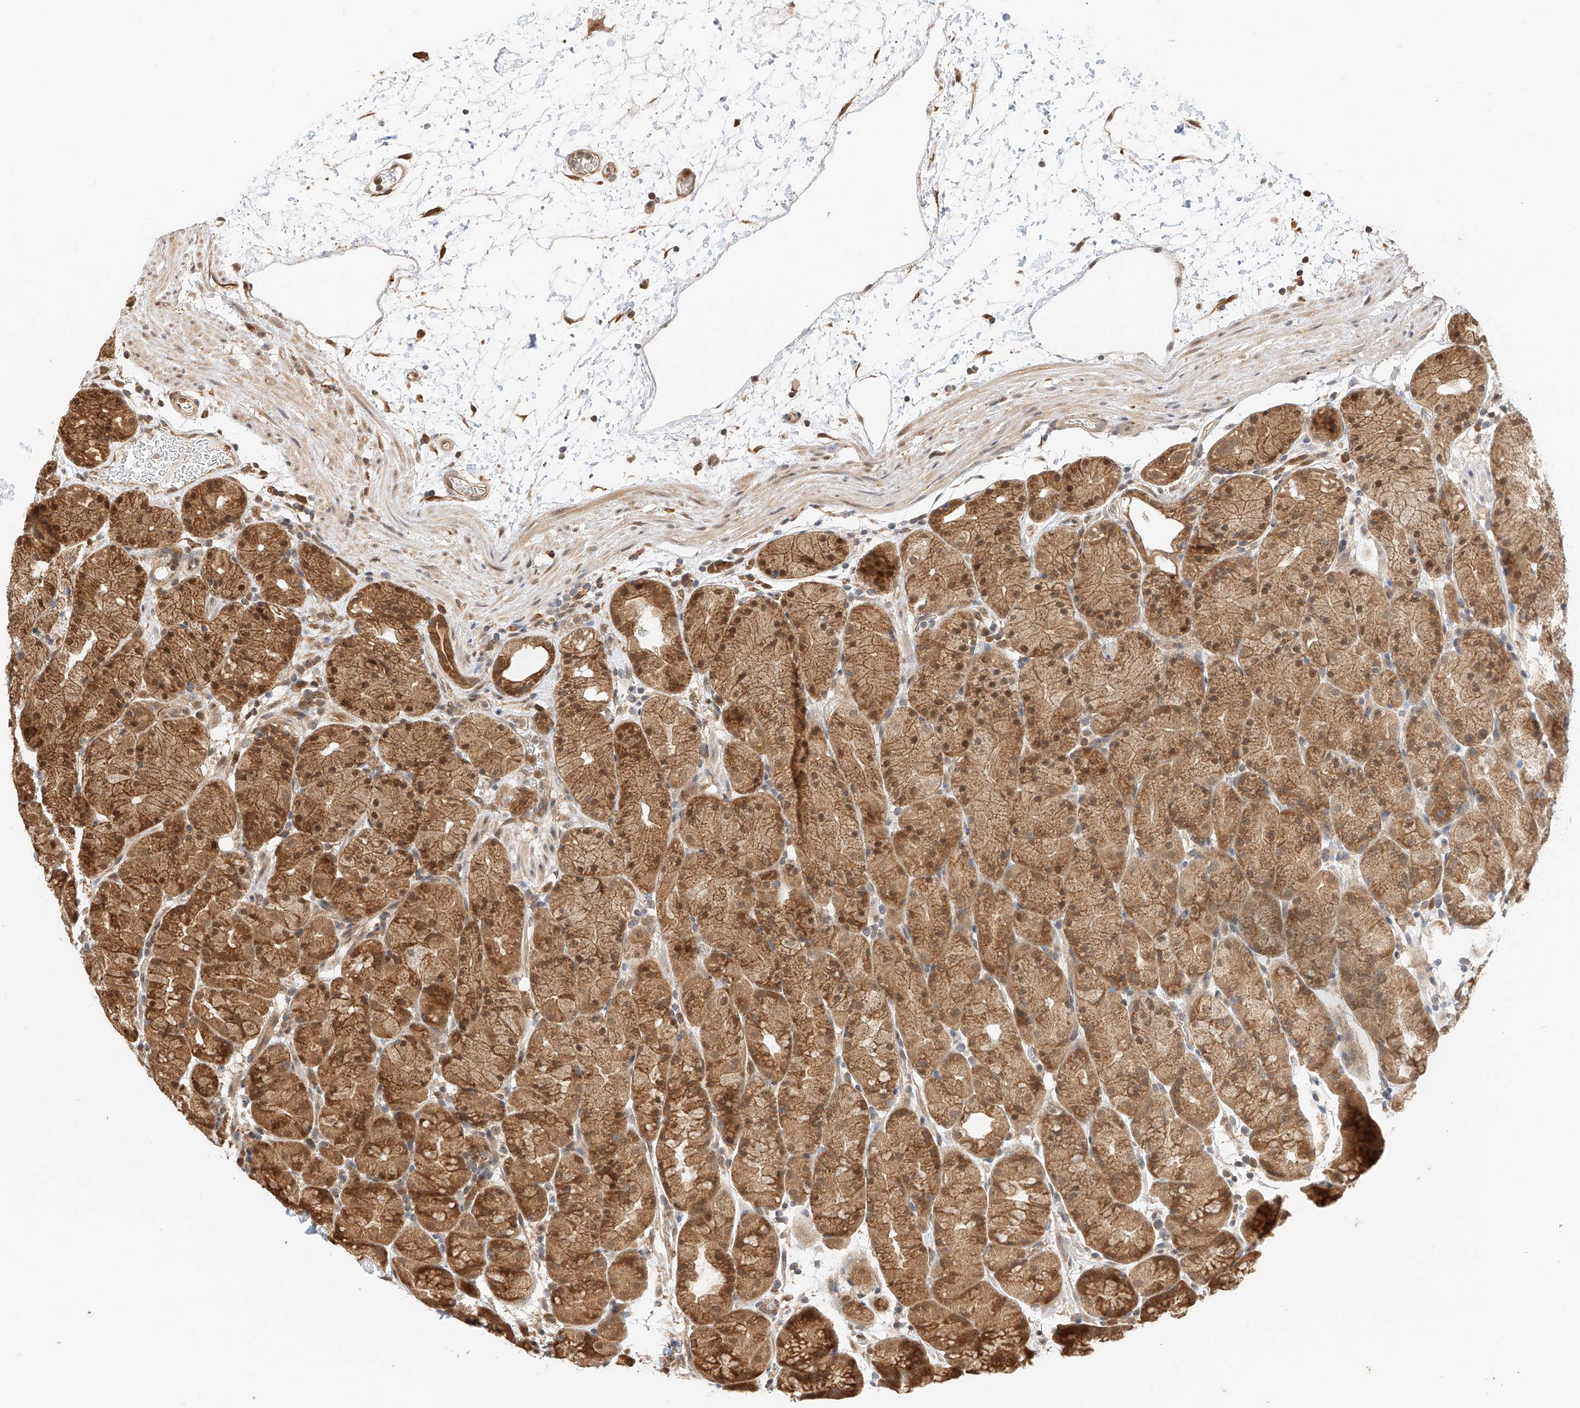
{"staining": {"intensity": "moderate", "quantity": ">75%", "location": "cytoplasmic/membranous,nuclear"}, "tissue": "stomach", "cell_type": "Glandular cells", "image_type": "normal", "snomed": [{"axis": "morphology", "description": "Normal tissue, NOS"}, {"axis": "topography", "description": "Stomach, upper"}], "caption": "This histopathology image displays unremarkable stomach stained with IHC to label a protein in brown. The cytoplasmic/membranous,nuclear of glandular cells show moderate positivity for the protein. Nuclei are counter-stained blue.", "gene": "EIF4H", "patient": {"sex": "male", "age": 48}}